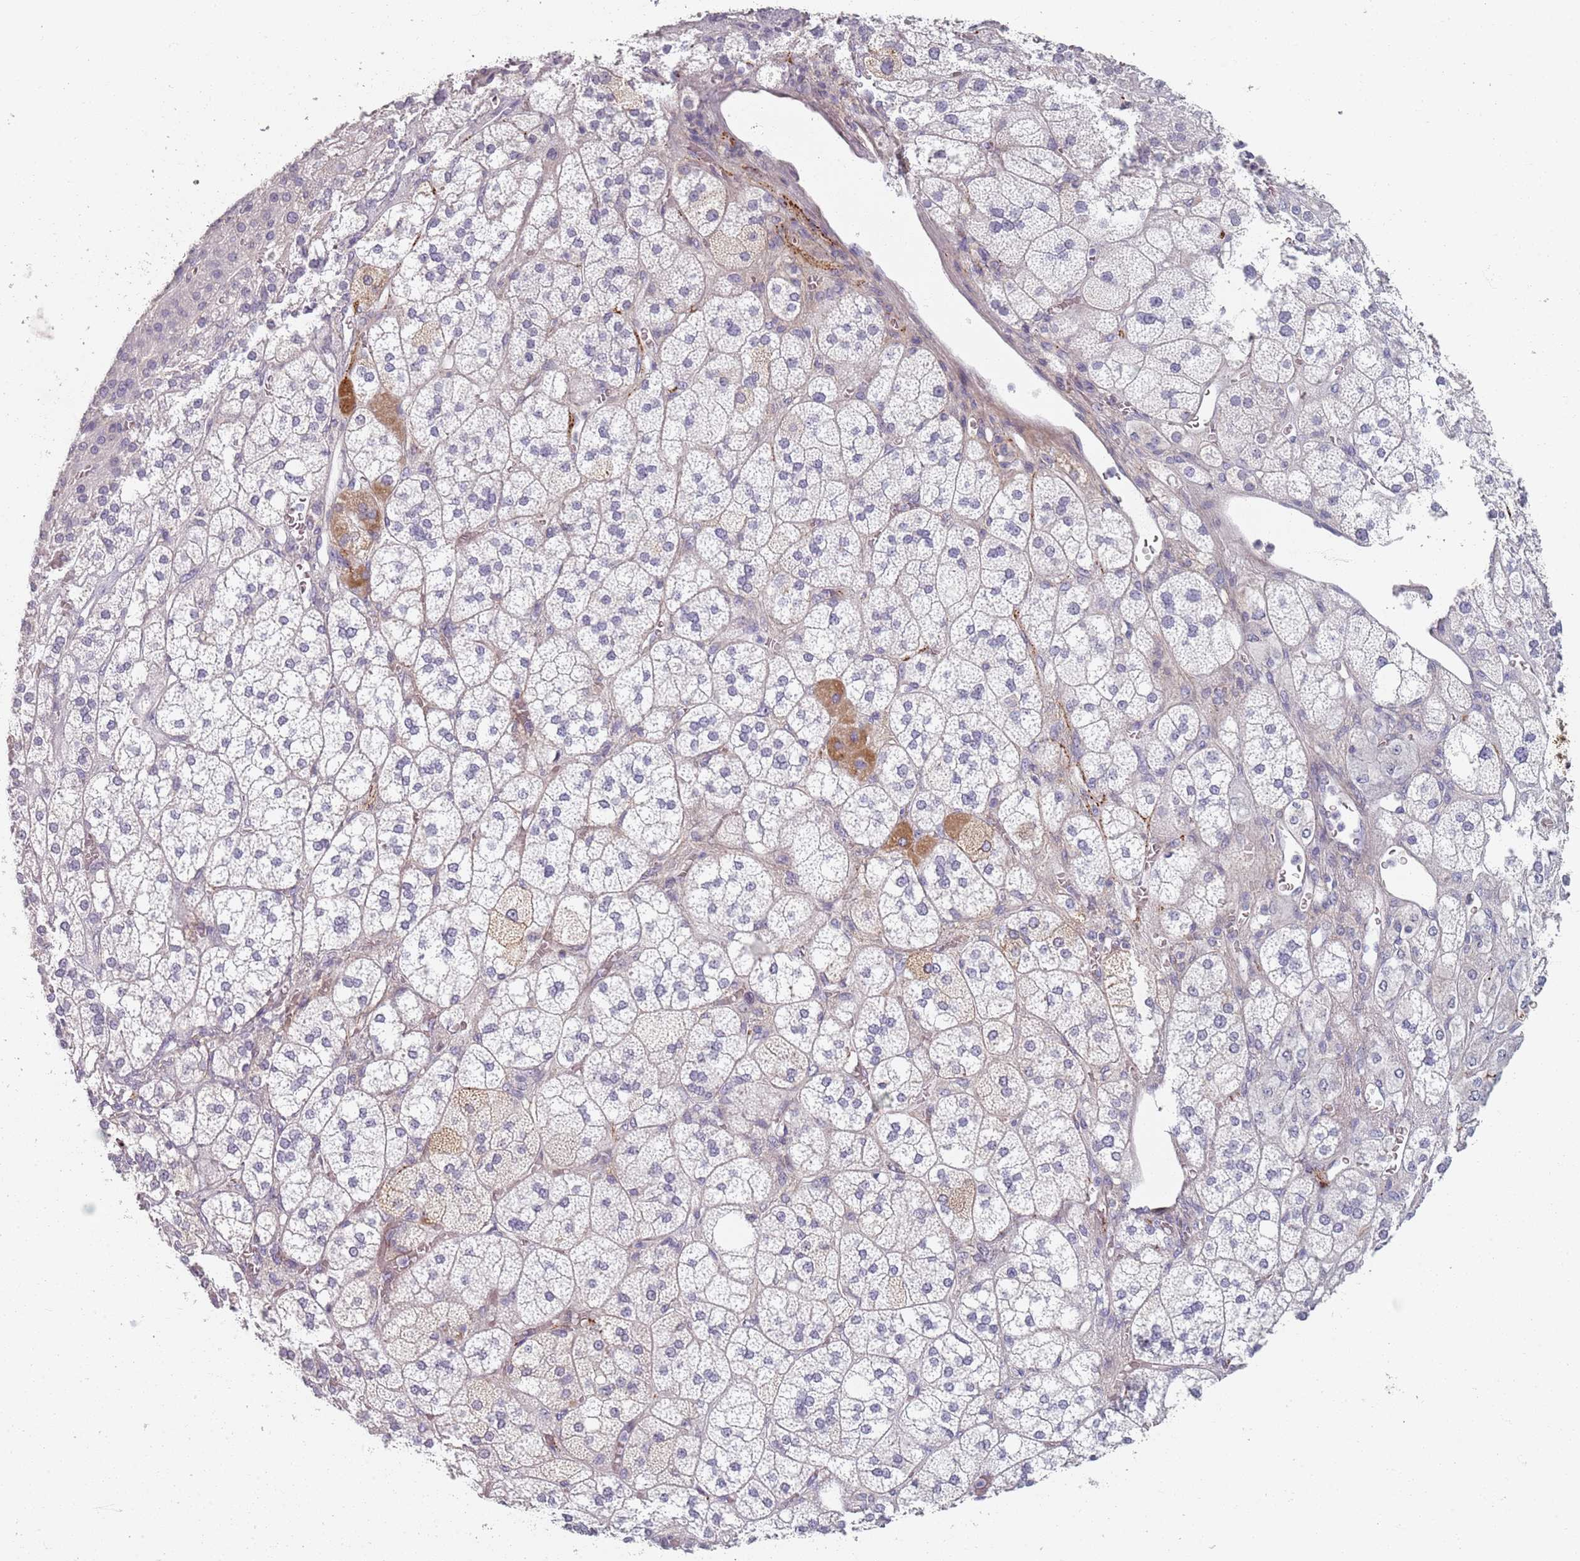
{"staining": {"intensity": "moderate", "quantity": "<25%", "location": "cytoplasmic/membranous"}, "tissue": "adrenal gland", "cell_type": "Glandular cells", "image_type": "normal", "snomed": [{"axis": "morphology", "description": "Normal tissue, NOS"}, {"axis": "topography", "description": "Adrenal gland"}], "caption": "A micrograph of adrenal gland stained for a protein demonstrates moderate cytoplasmic/membranous brown staining in glandular cells. (Stains: DAB (3,3'-diaminobenzidine) in brown, nuclei in blue, Microscopy: brightfield microscopy at high magnification).", "gene": "SYNGR3", "patient": {"sex": "male", "age": 61}}